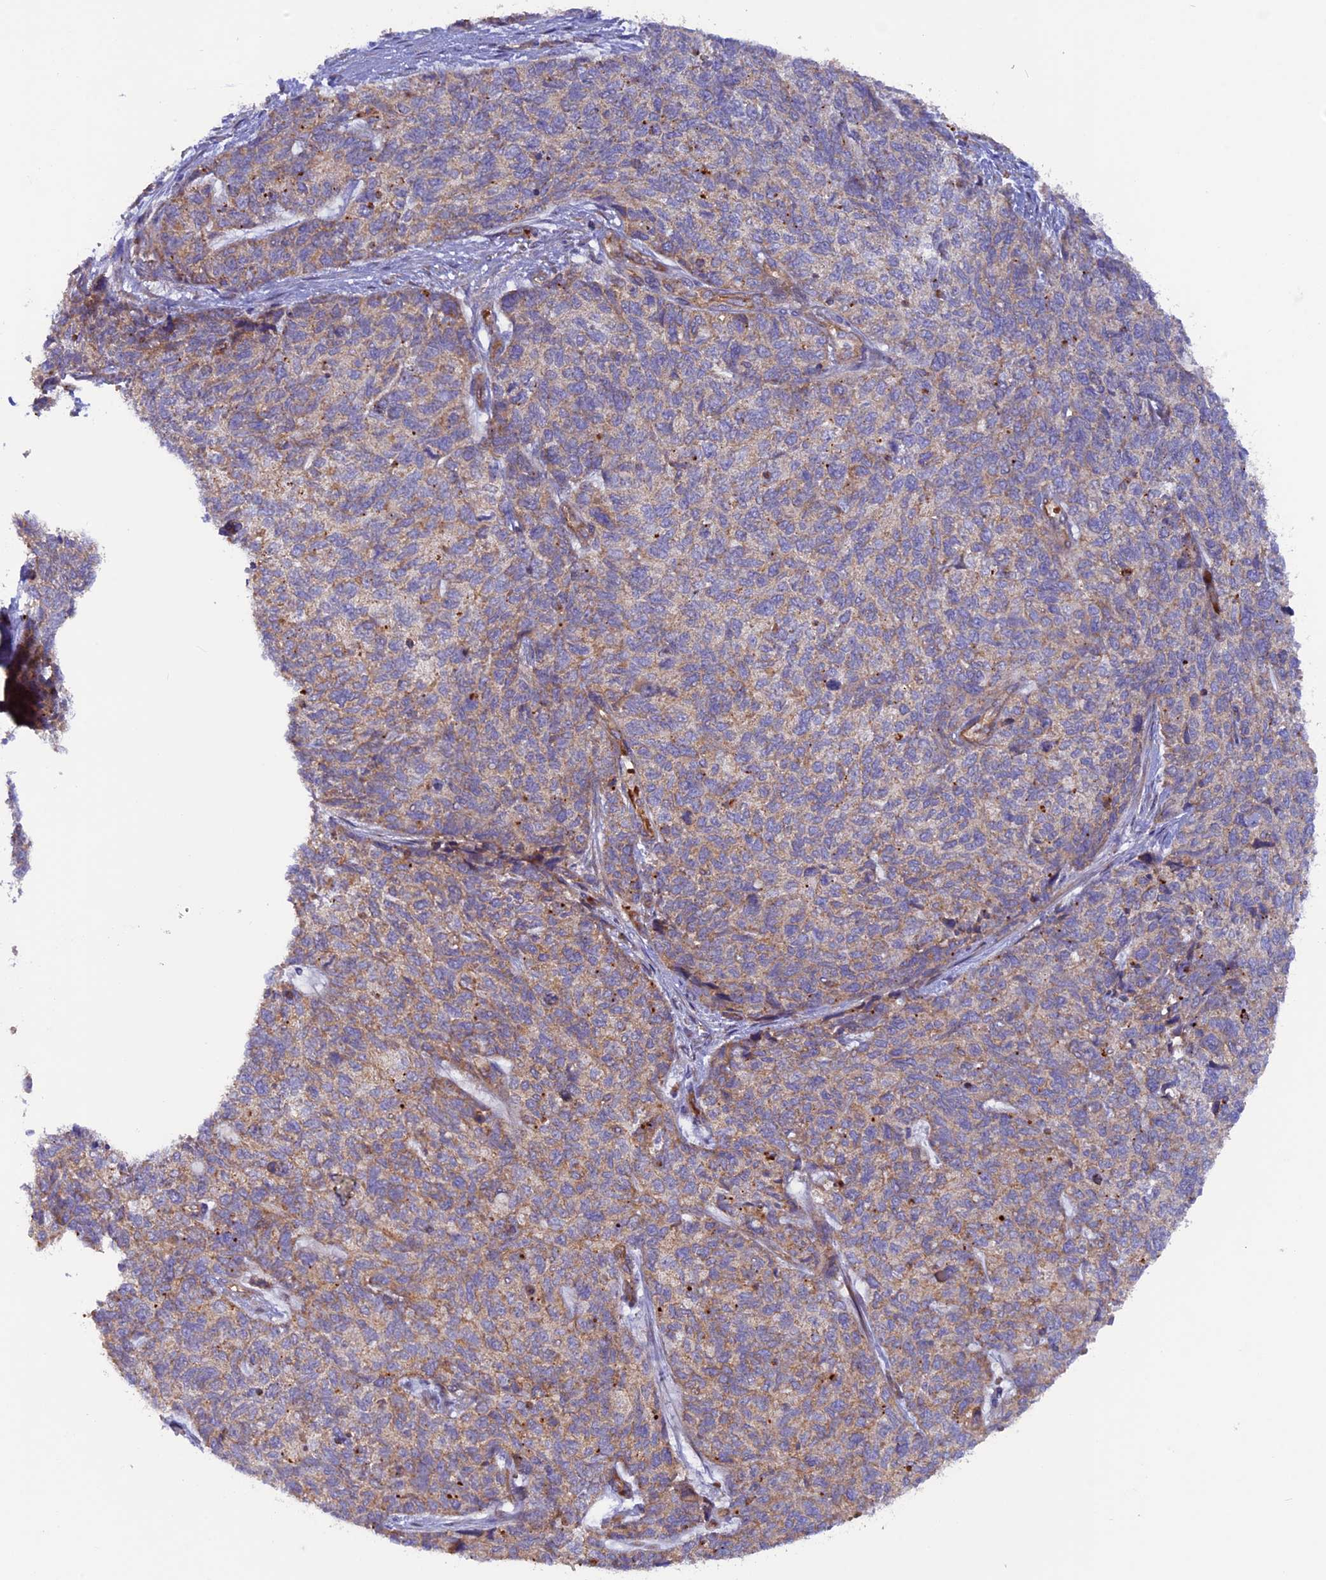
{"staining": {"intensity": "weak", "quantity": ">75%", "location": "cytoplasmic/membranous"}, "tissue": "cervical cancer", "cell_type": "Tumor cells", "image_type": "cancer", "snomed": [{"axis": "morphology", "description": "Squamous cell carcinoma, NOS"}, {"axis": "topography", "description": "Cervix"}], "caption": "Immunohistochemistry of human squamous cell carcinoma (cervical) shows low levels of weak cytoplasmic/membranous staining in approximately >75% of tumor cells.", "gene": "DUS3L", "patient": {"sex": "female", "age": 63}}